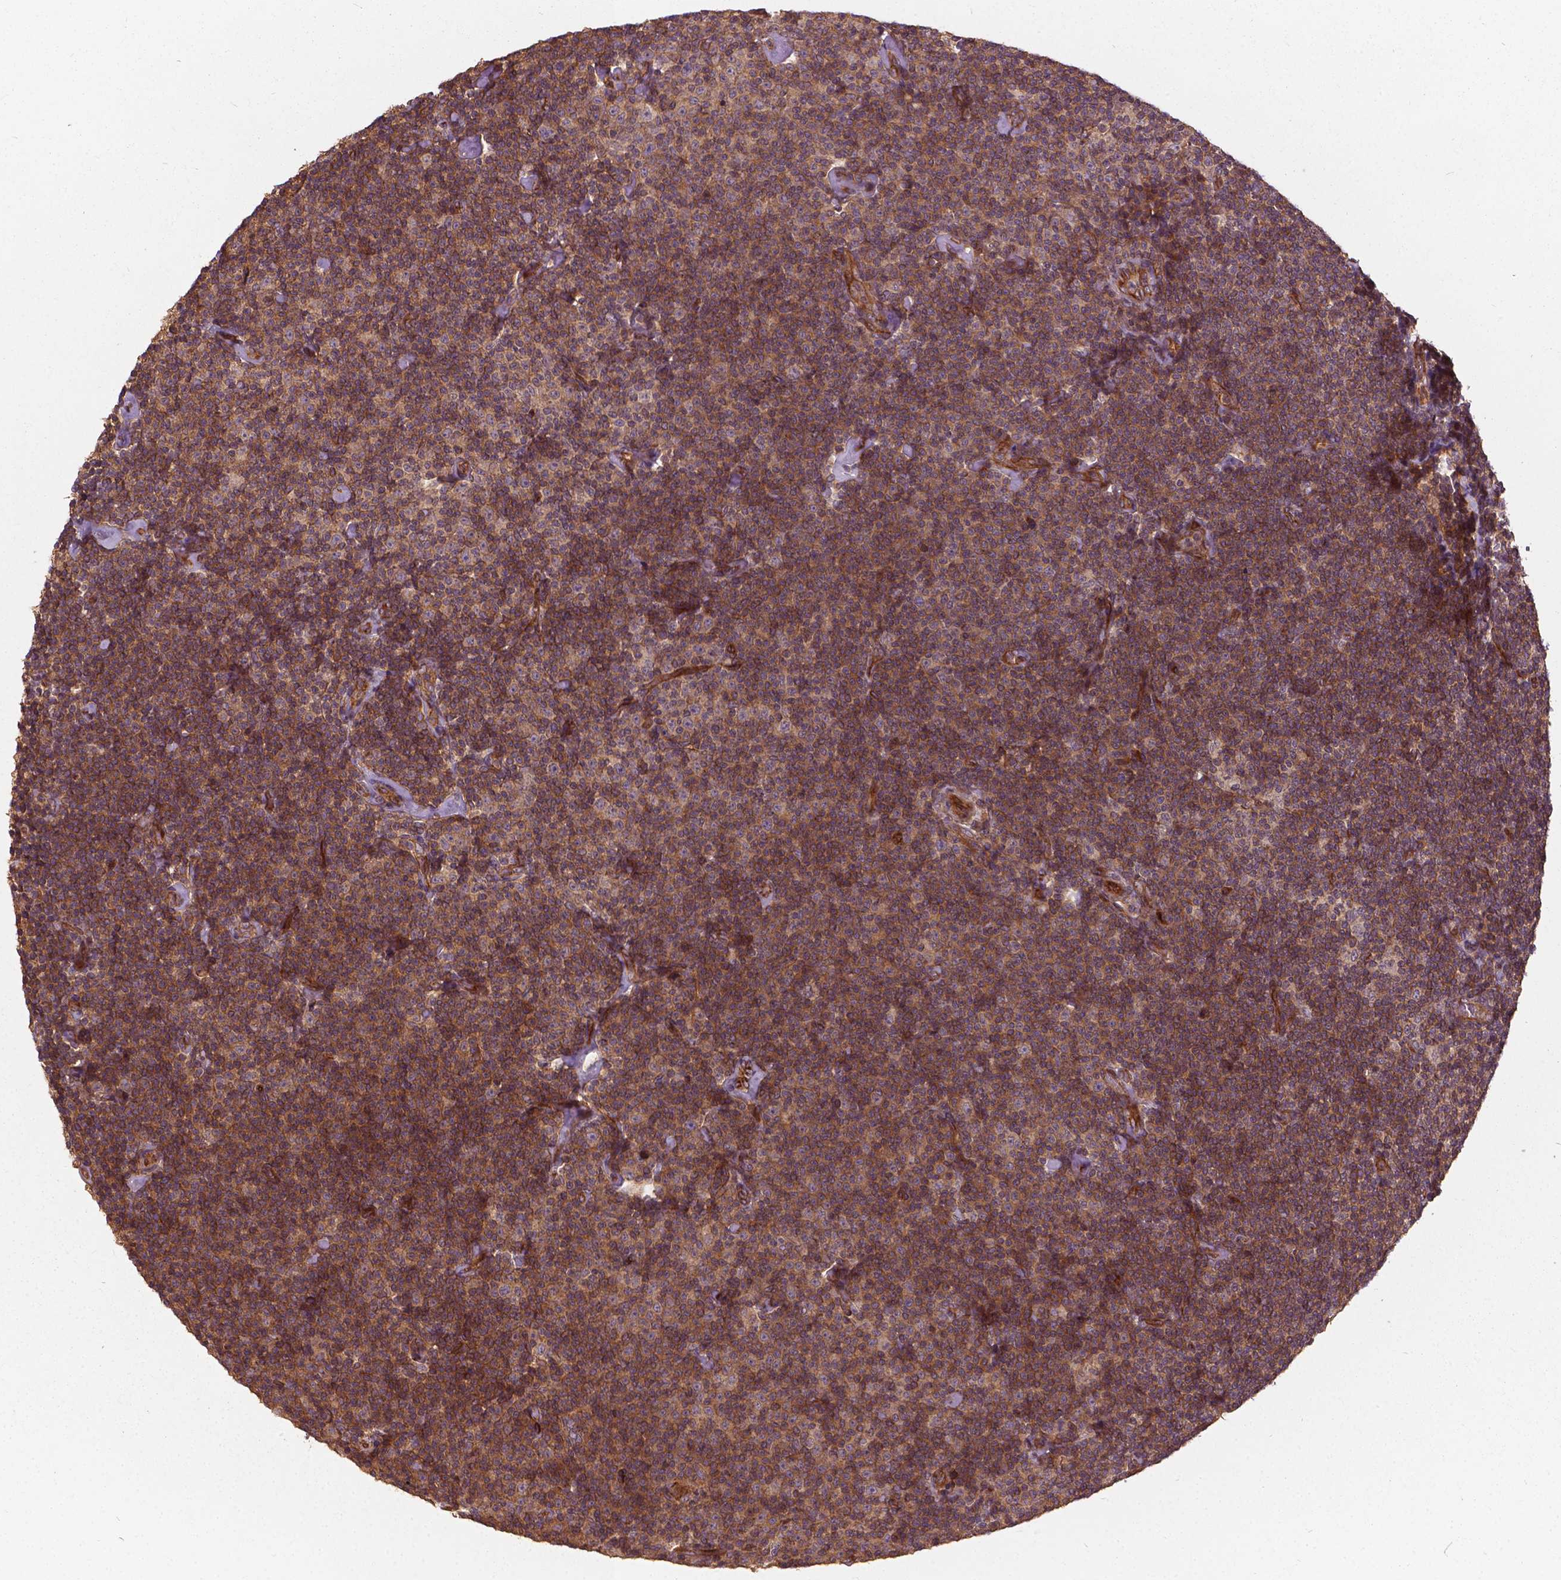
{"staining": {"intensity": "moderate", "quantity": ">75%", "location": "cytoplasmic/membranous"}, "tissue": "lymphoma", "cell_type": "Tumor cells", "image_type": "cancer", "snomed": [{"axis": "morphology", "description": "Malignant lymphoma, non-Hodgkin's type, Low grade"}, {"axis": "topography", "description": "Lymph node"}], "caption": "Protein expression analysis of human lymphoma reveals moderate cytoplasmic/membranous staining in approximately >75% of tumor cells.", "gene": "UBXN2A", "patient": {"sex": "male", "age": 81}}